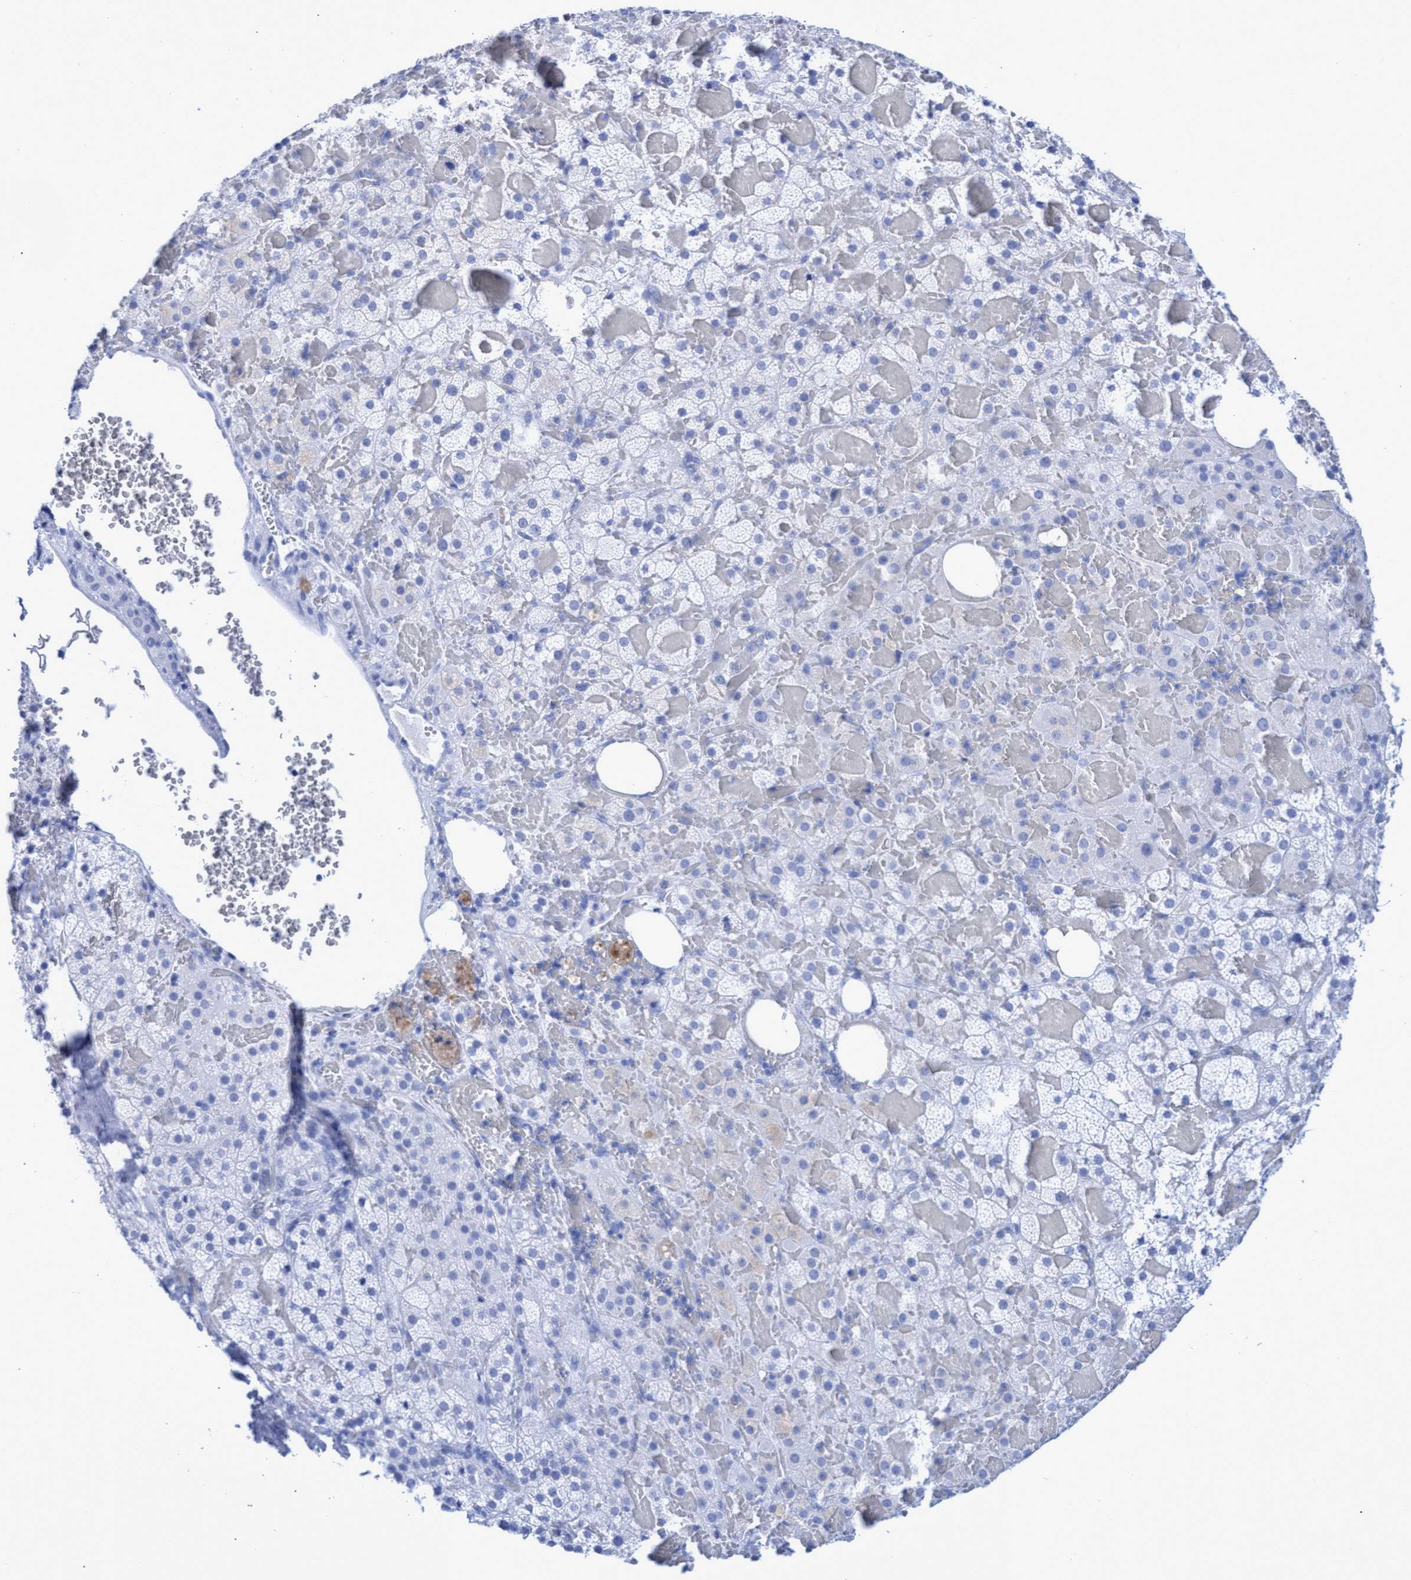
{"staining": {"intensity": "negative", "quantity": "none", "location": "none"}, "tissue": "adrenal gland", "cell_type": "Glandular cells", "image_type": "normal", "snomed": [{"axis": "morphology", "description": "Normal tissue, NOS"}, {"axis": "topography", "description": "Adrenal gland"}], "caption": "Glandular cells are negative for protein expression in normal human adrenal gland. Nuclei are stained in blue.", "gene": "INSL6", "patient": {"sex": "female", "age": 59}}